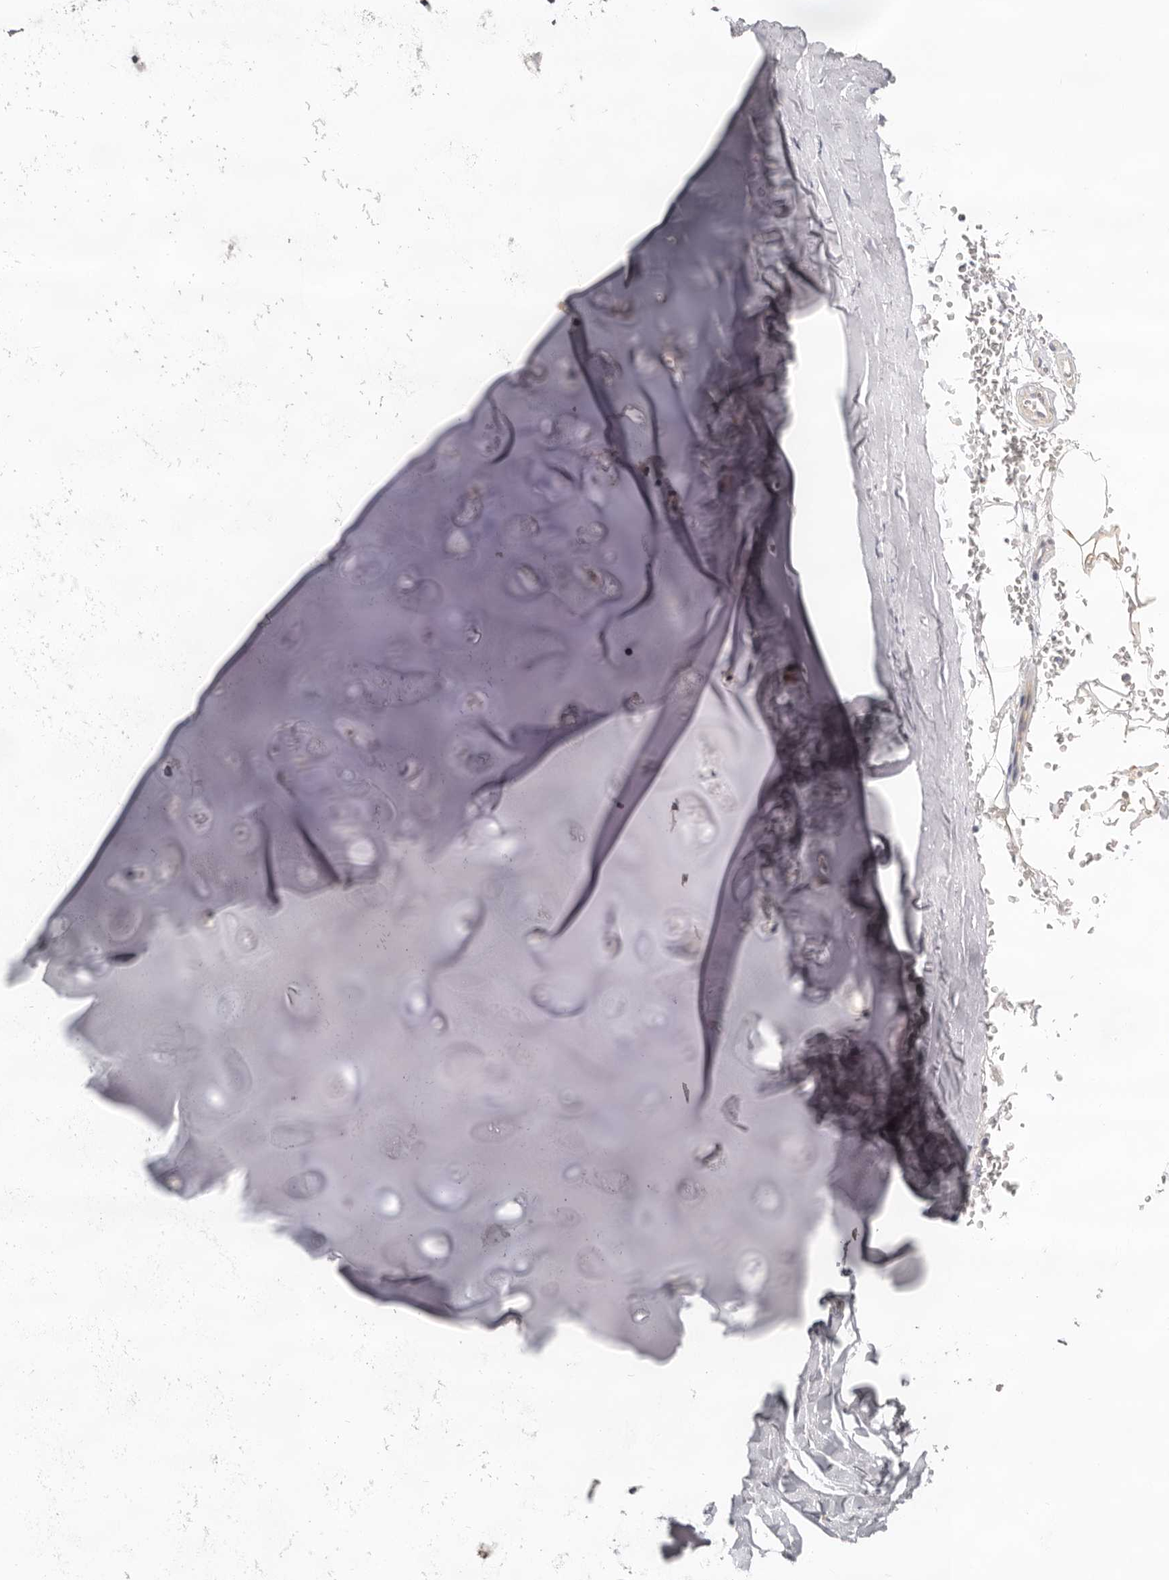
{"staining": {"intensity": "moderate", "quantity": ">75%", "location": "cytoplasmic/membranous"}, "tissue": "adipose tissue", "cell_type": "Adipocytes", "image_type": "normal", "snomed": [{"axis": "morphology", "description": "Normal tissue, NOS"}, {"axis": "topography", "description": "Cartilage tissue"}], "caption": "Adipose tissue was stained to show a protein in brown. There is medium levels of moderate cytoplasmic/membranous staining in approximately >75% of adipocytes. (brown staining indicates protein expression, while blue staining denotes nuclei).", "gene": "HINT3", "patient": {"sex": "female", "age": 63}}